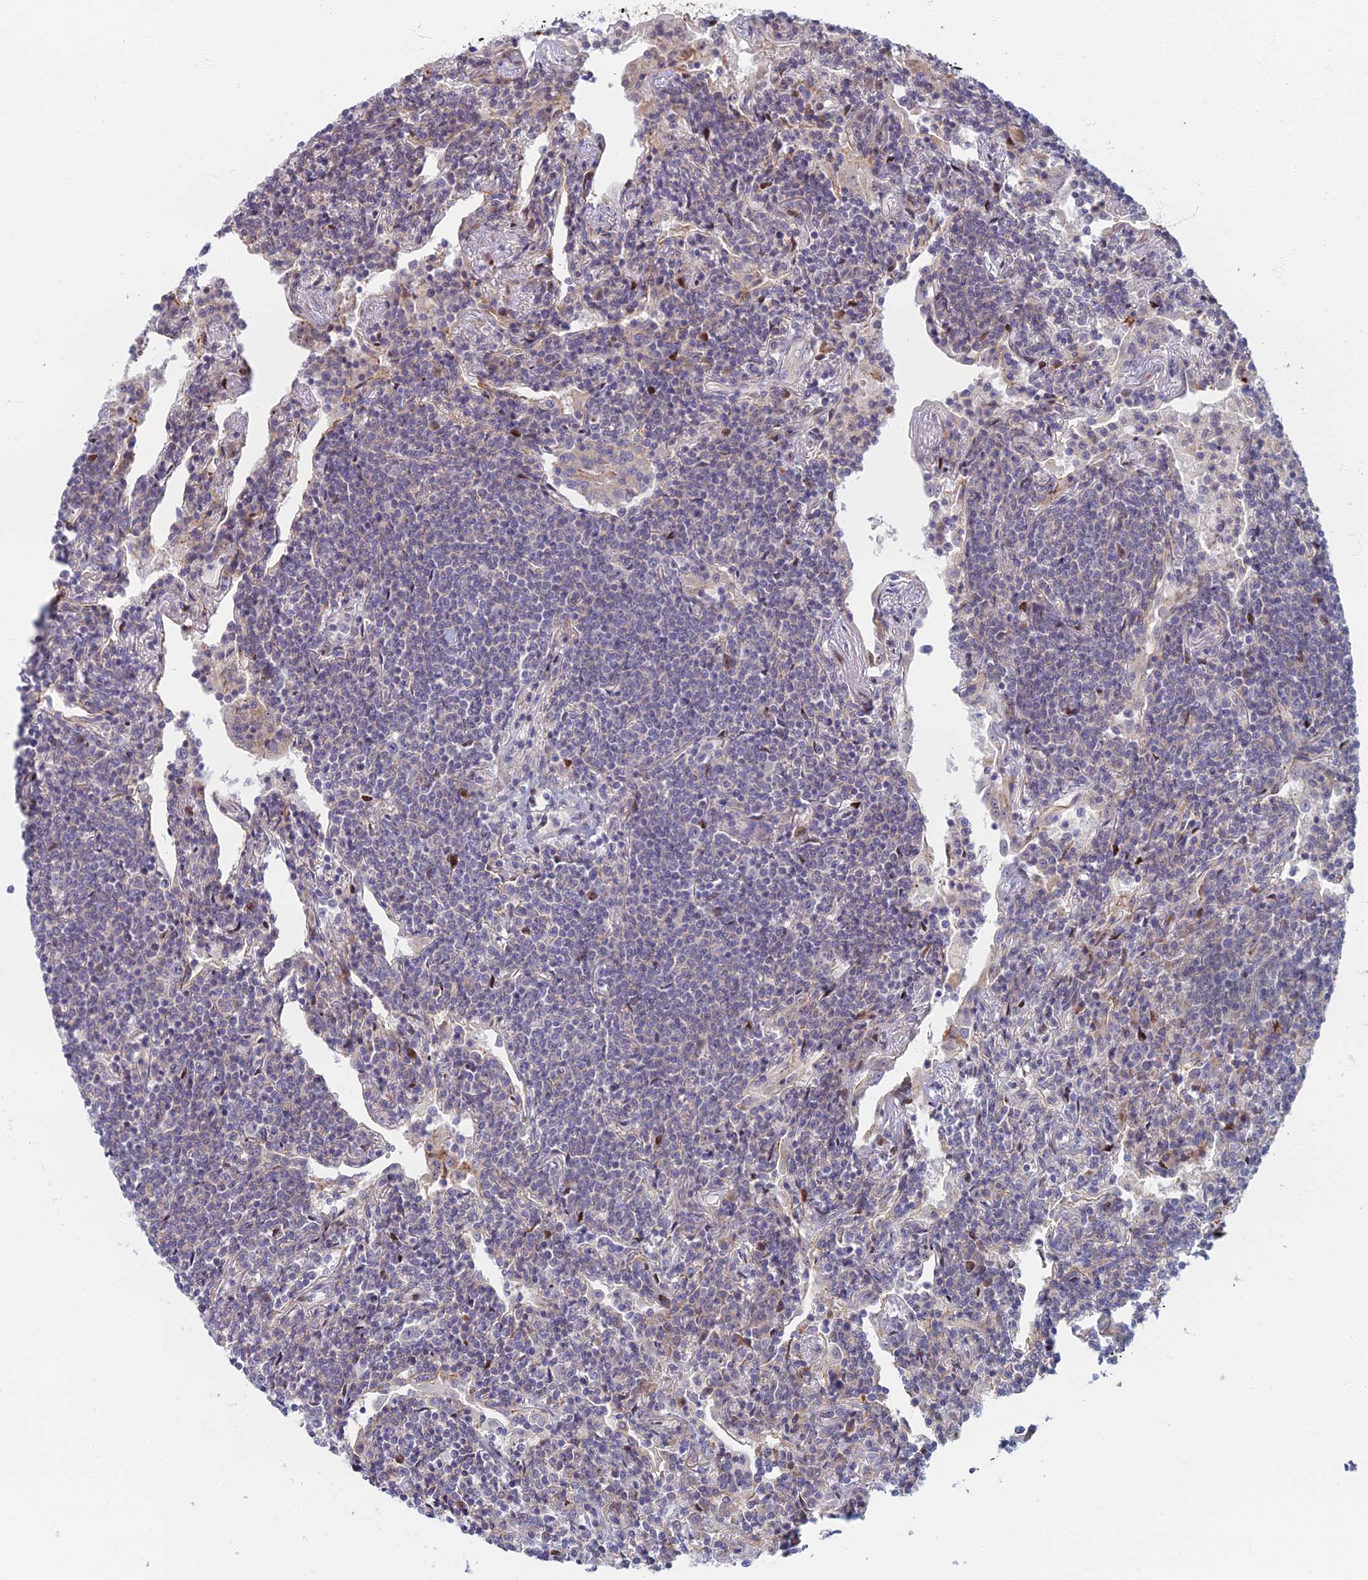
{"staining": {"intensity": "negative", "quantity": "none", "location": "none"}, "tissue": "lymphoma", "cell_type": "Tumor cells", "image_type": "cancer", "snomed": [{"axis": "morphology", "description": "Malignant lymphoma, non-Hodgkin's type, Low grade"}, {"axis": "topography", "description": "Lung"}], "caption": "Tumor cells are negative for protein expression in human low-grade malignant lymphoma, non-Hodgkin's type.", "gene": "C15orf40", "patient": {"sex": "female", "age": 71}}